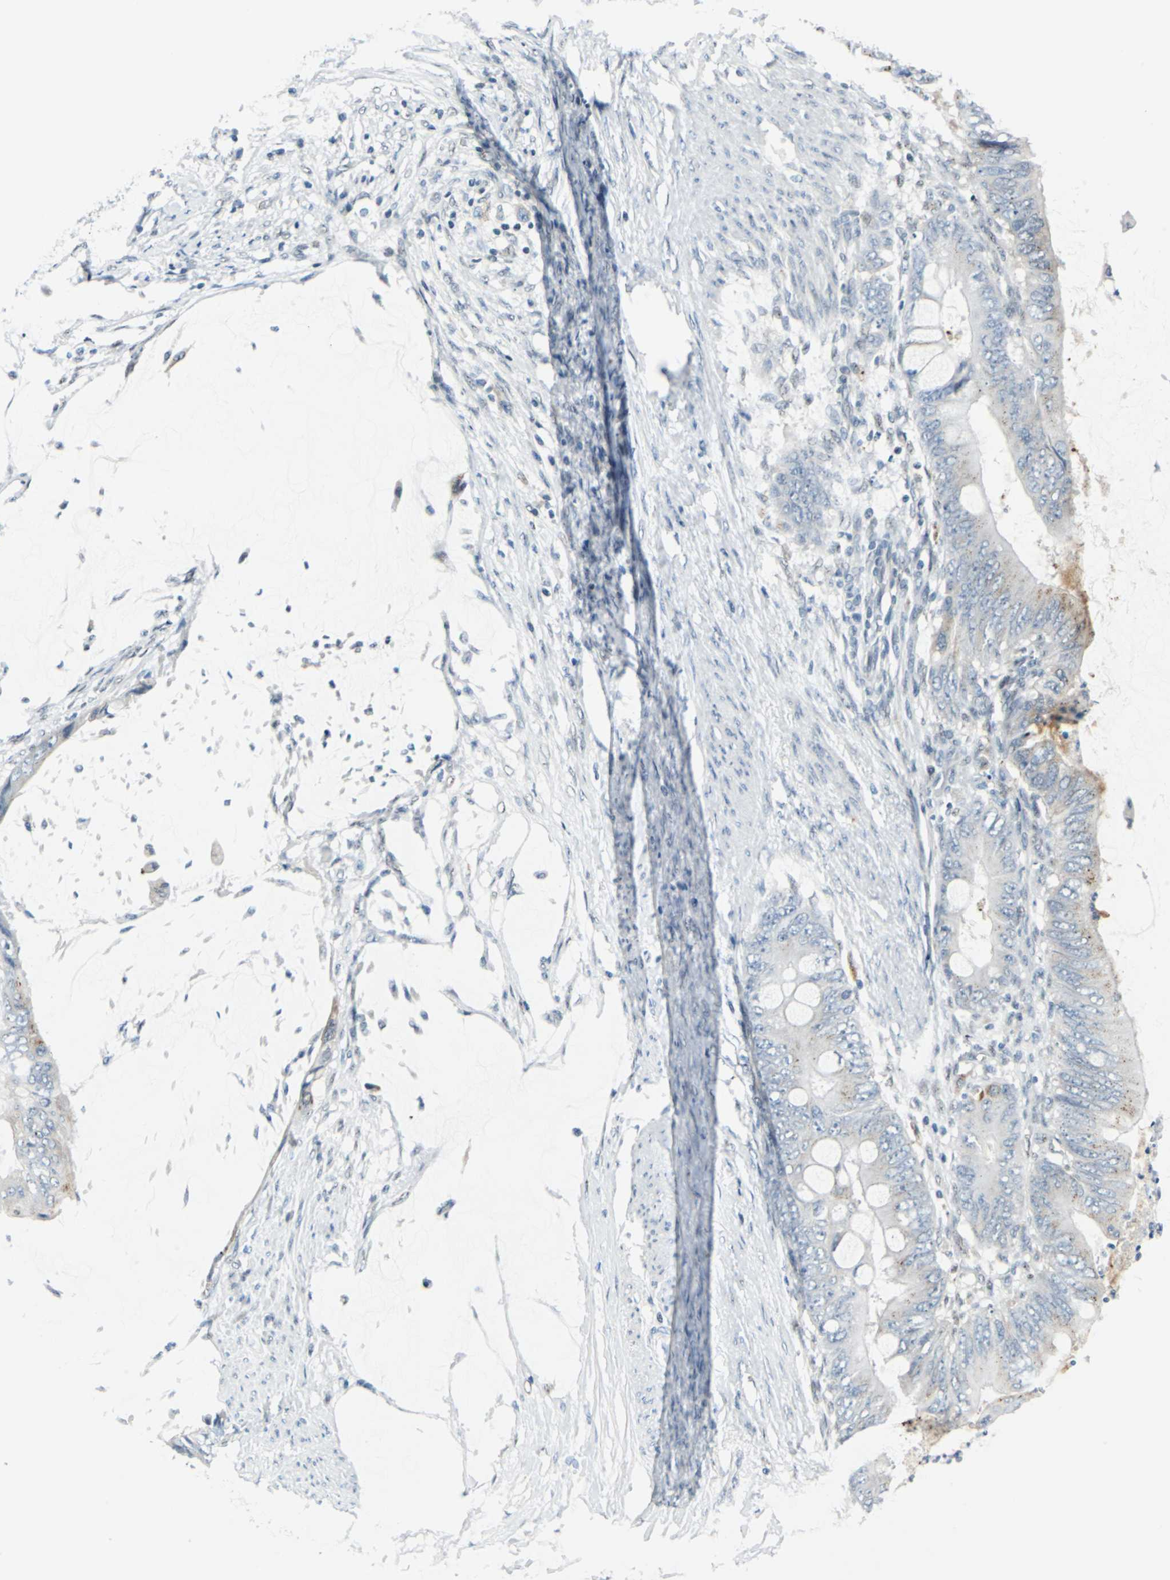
{"staining": {"intensity": "weak", "quantity": "<25%", "location": "cytoplasmic/membranous"}, "tissue": "colorectal cancer", "cell_type": "Tumor cells", "image_type": "cancer", "snomed": [{"axis": "morphology", "description": "Normal tissue, NOS"}, {"axis": "morphology", "description": "Adenocarcinoma, NOS"}, {"axis": "topography", "description": "Rectum"}, {"axis": "topography", "description": "Peripheral nerve tissue"}], "caption": "This is an immunohistochemistry image of human colorectal cancer. There is no expression in tumor cells.", "gene": "HCFC2", "patient": {"sex": "female", "age": 77}}